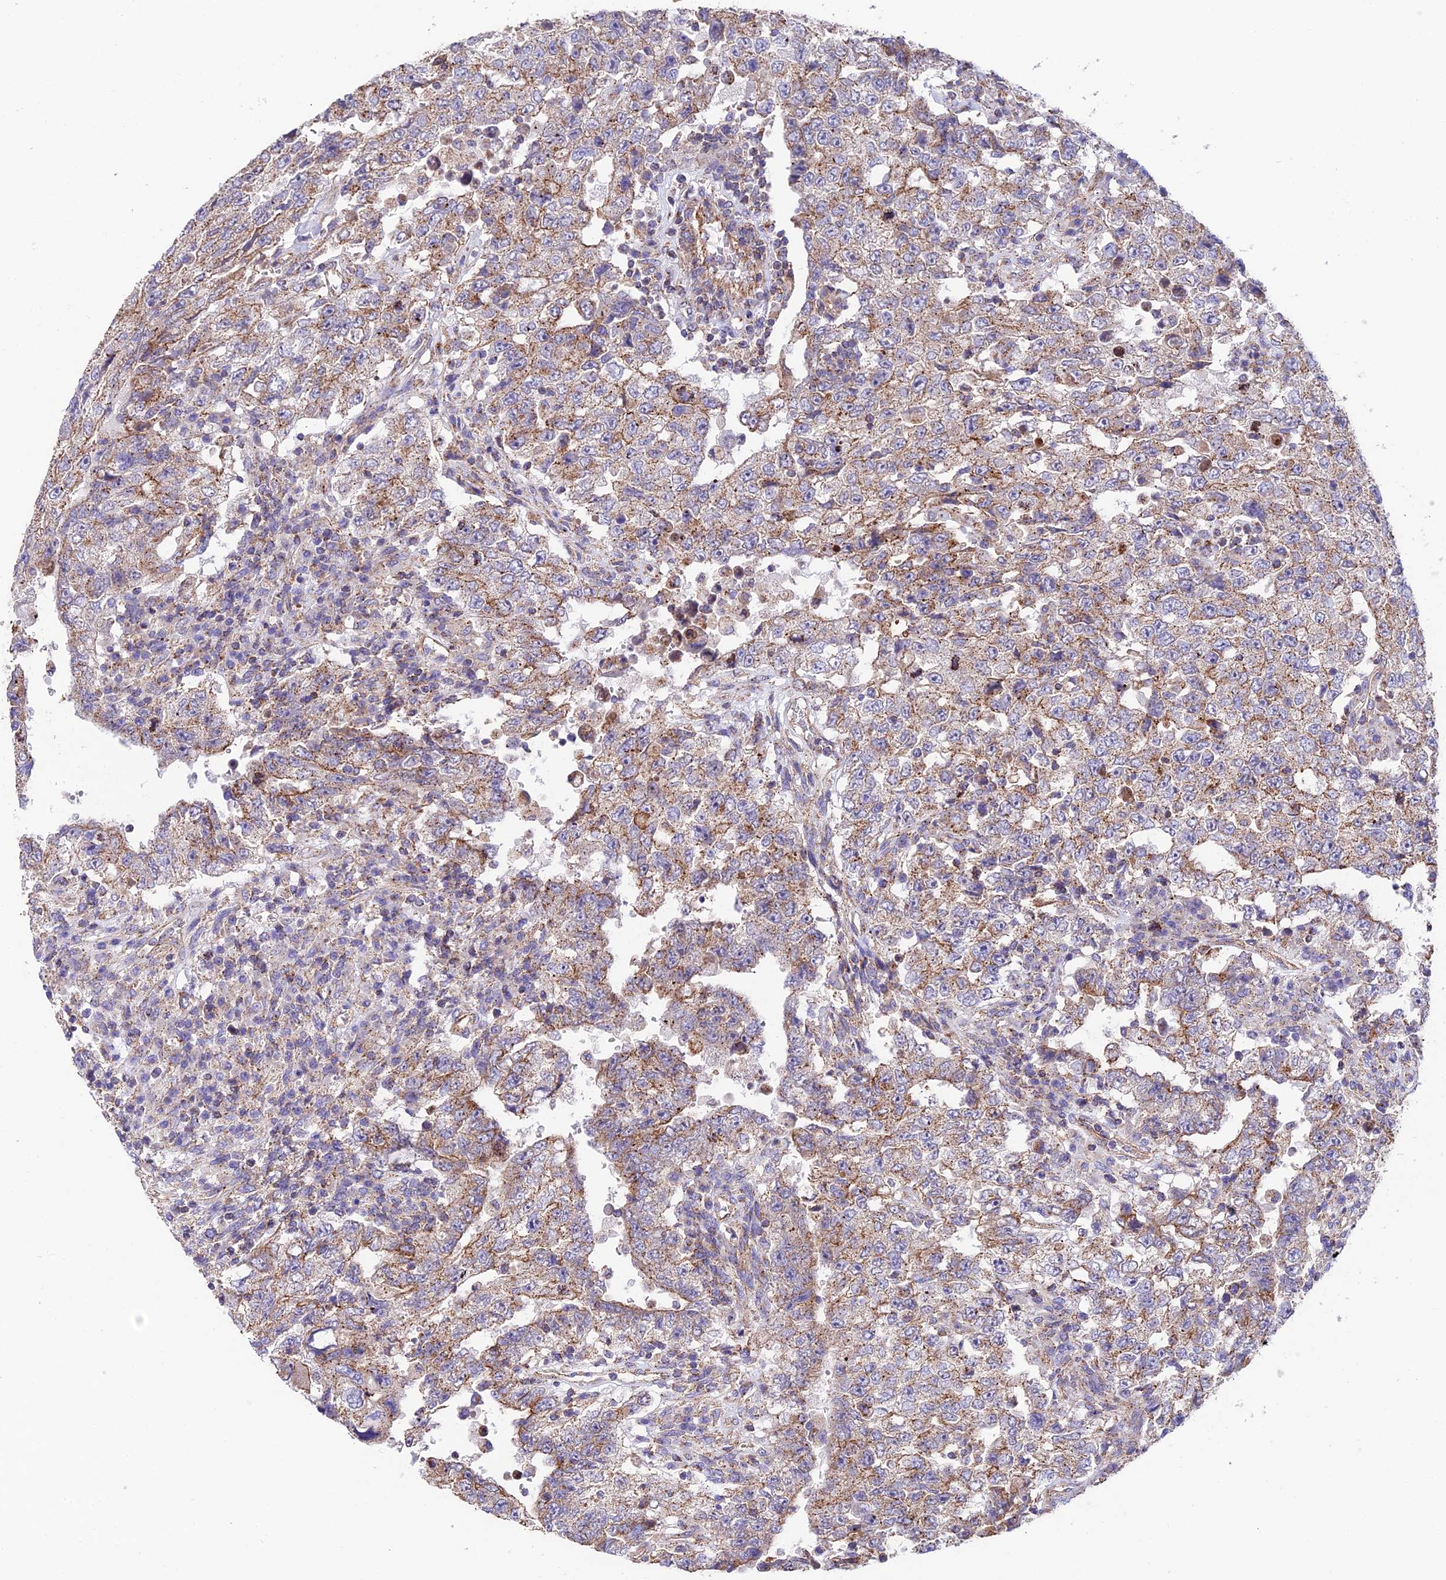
{"staining": {"intensity": "moderate", "quantity": ">75%", "location": "cytoplasmic/membranous"}, "tissue": "testis cancer", "cell_type": "Tumor cells", "image_type": "cancer", "snomed": [{"axis": "morphology", "description": "Carcinoma, Embryonal, NOS"}, {"axis": "topography", "description": "Testis"}], "caption": "The histopathology image exhibits immunohistochemical staining of testis cancer (embryonal carcinoma). There is moderate cytoplasmic/membranous staining is present in approximately >75% of tumor cells.", "gene": "QRFP", "patient": {"sex": "male", "age": 26}}